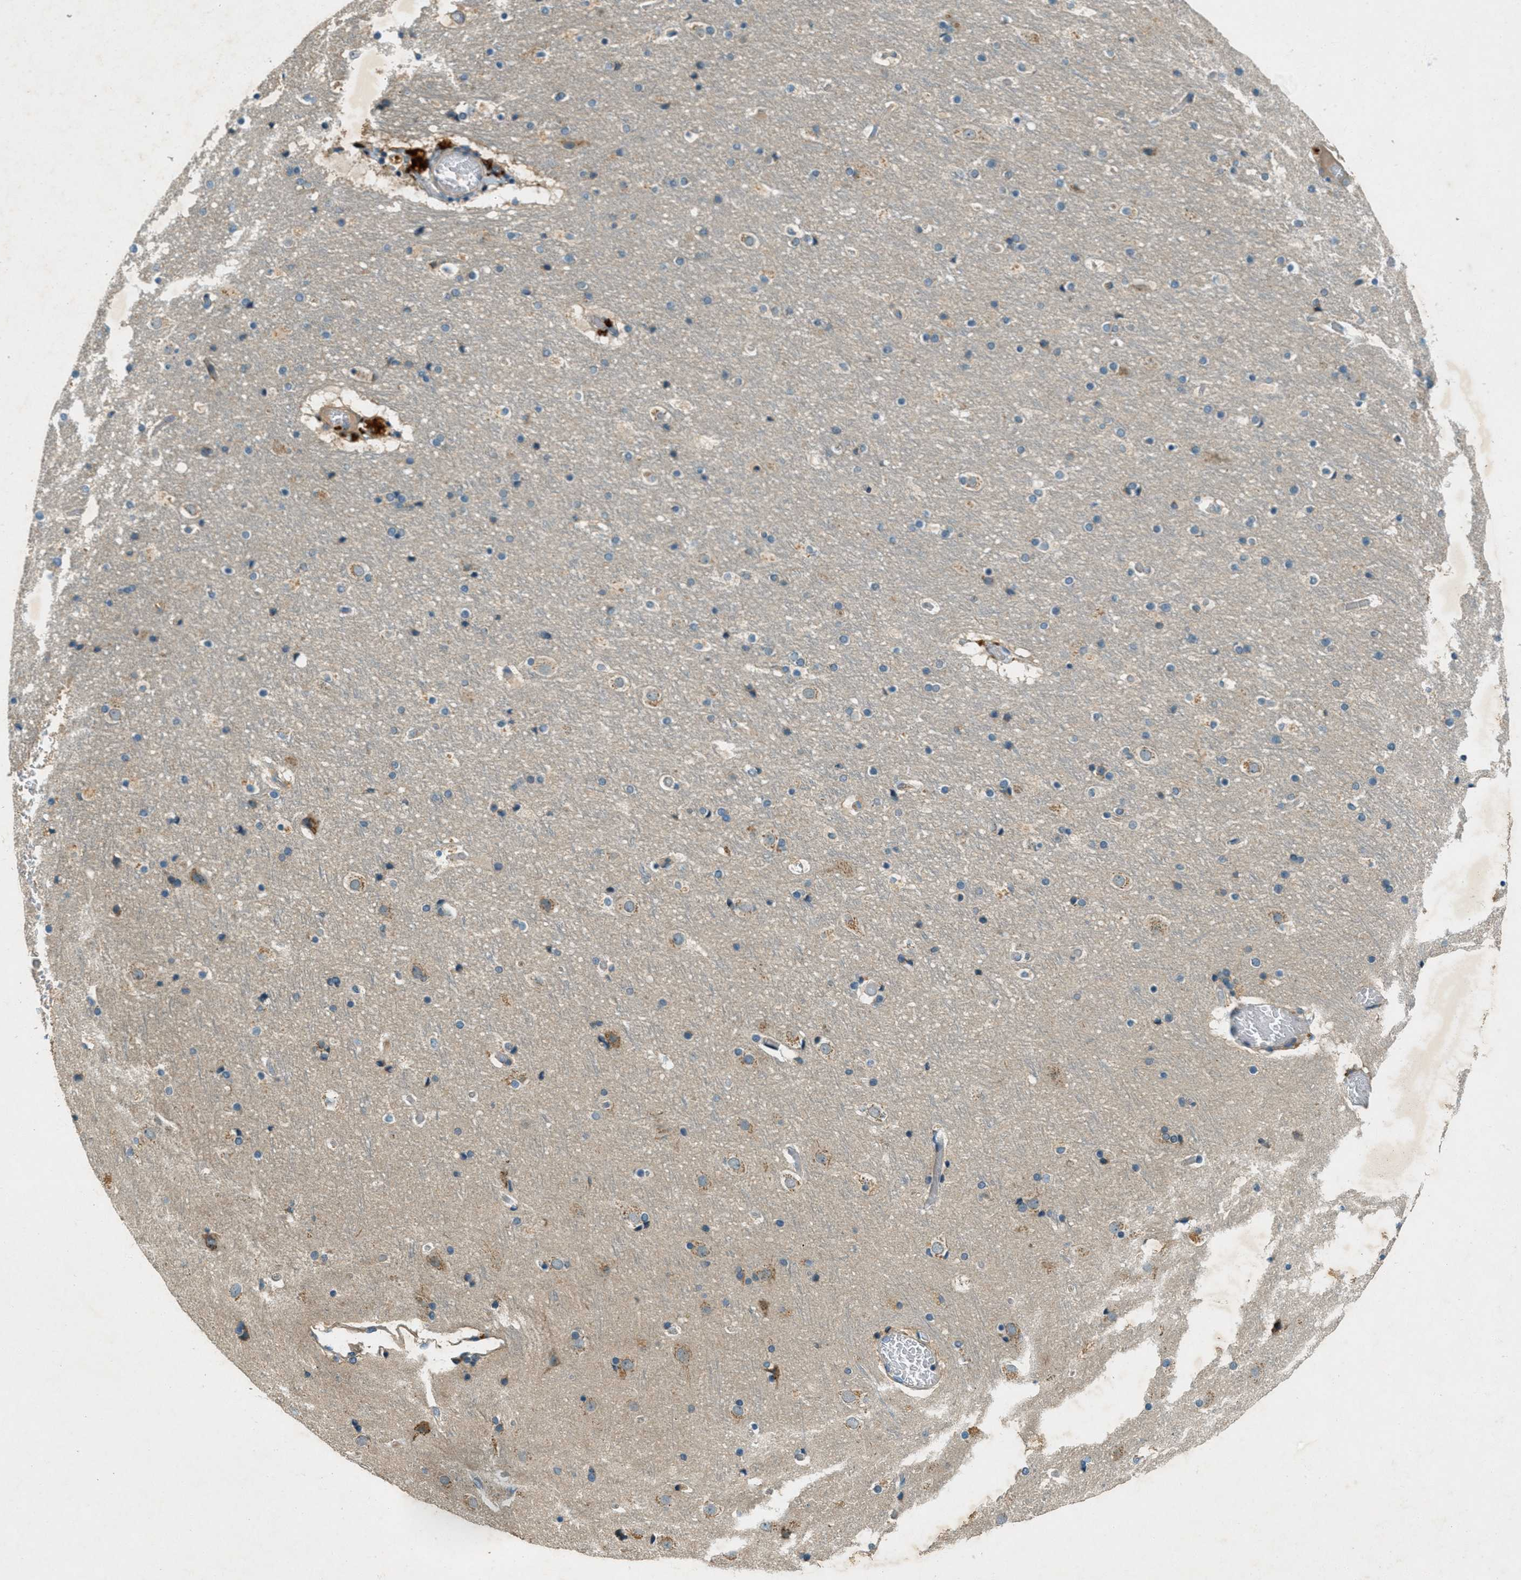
{"staining": {"intensity": "weak", "quantity": ">75%", "location": "cytoplasmic/membranous"}, "tissue": "cerebral cortex", "cell_type": "Endothelial cells", "image_type": "normal", "snomed": [{"axis": "morphology", "description": "Normal tissue, NOS"}, {"axis": "topography", "description": "Cerebral cortex"}], "caption": "A brown stain labels weak cytoplasmic/membranous expression of a protein in endothelial cells of unremarkable human cerebral cortex.", "gene": "NUDT4B", "patient": {"sex": "male", "age": 57}}